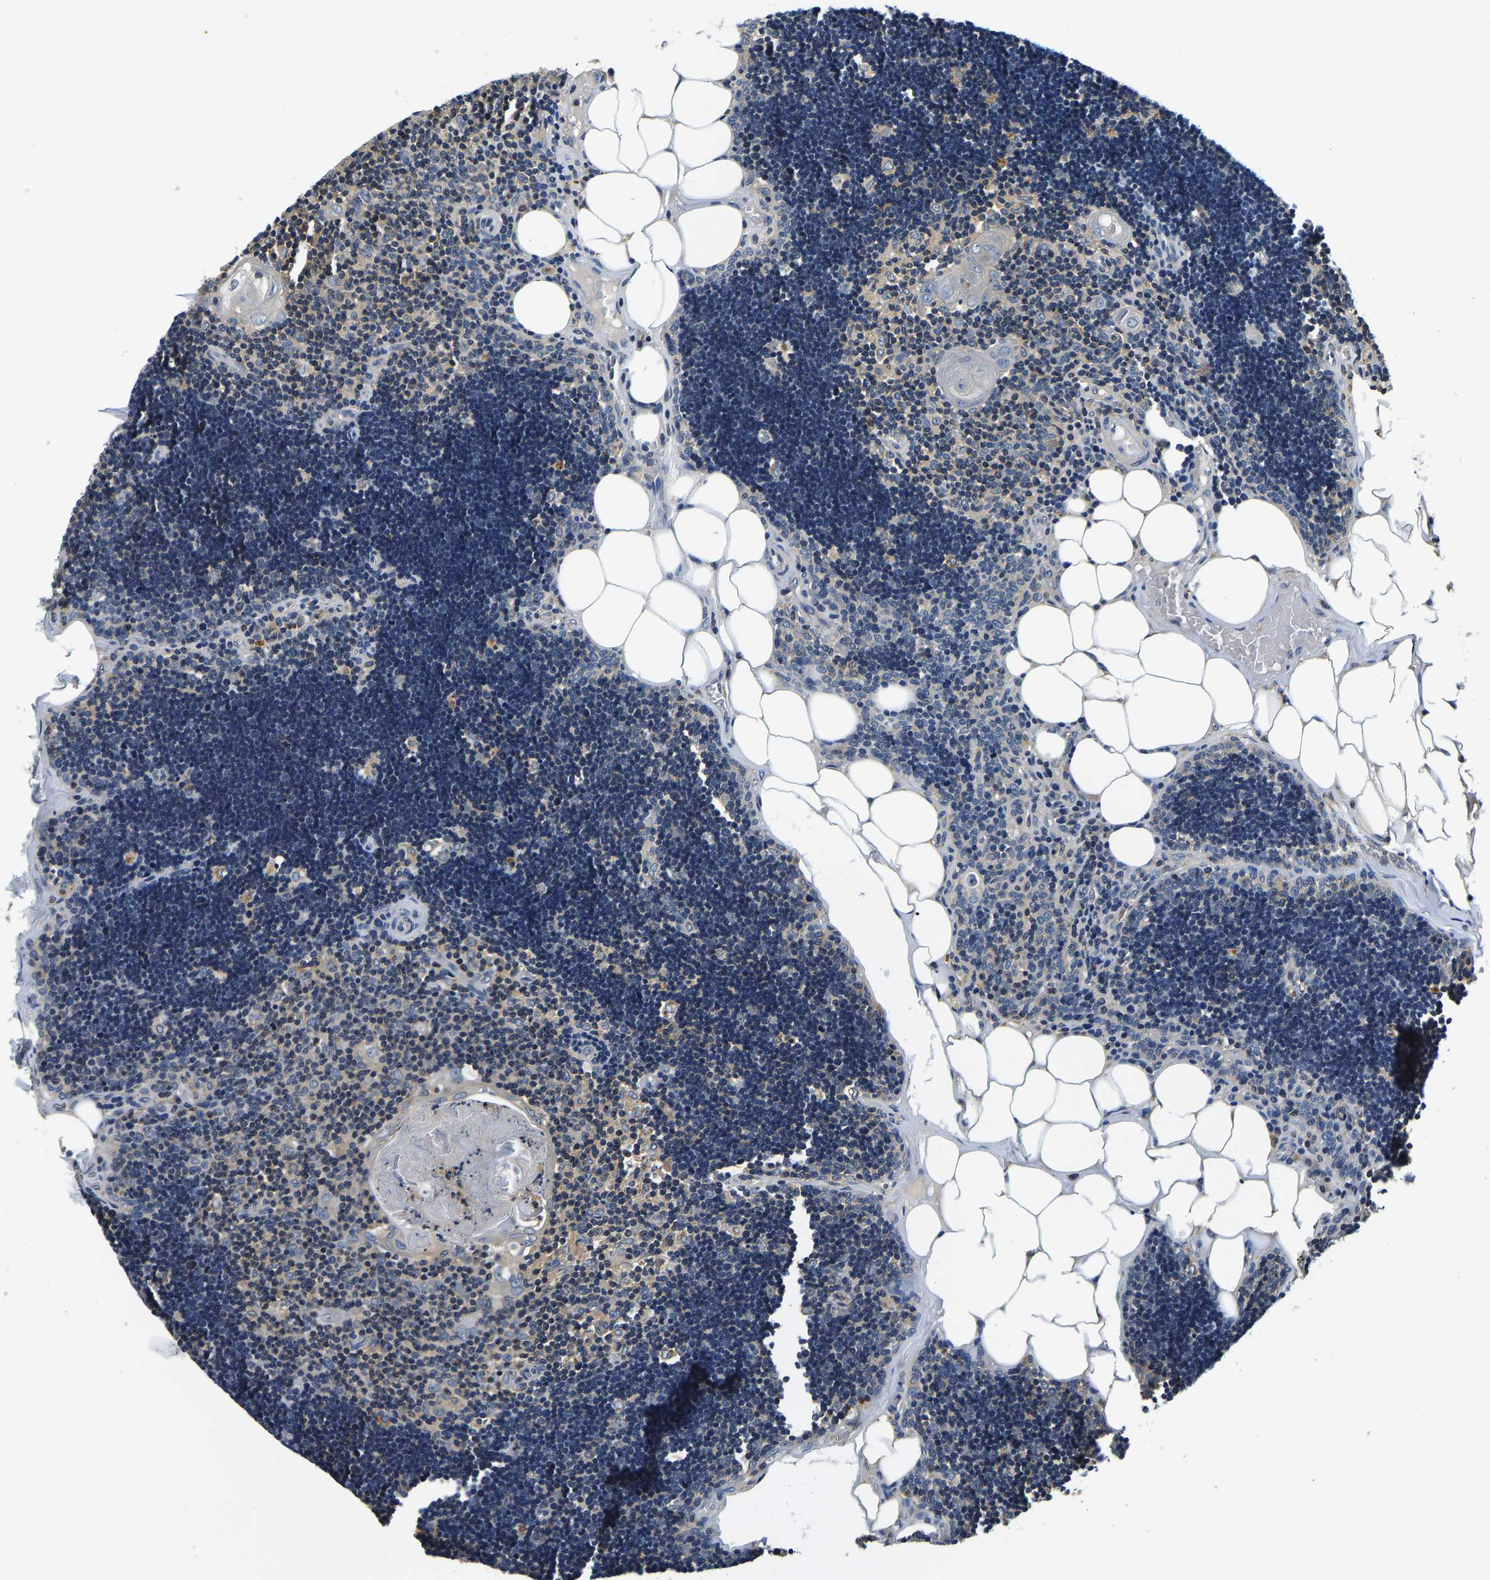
{"staining": {"intensity": "weak", "quantity": ">75%", "location": "cytoplasmic/membranous"}, "tissue": "lymph node", "cell_type": "Germinal center cells", "image_type": "normal", "snomed": [{"axis": "morphology", "description": "Normal tissue, NOS"}, {"axis": "topography", "description": "Lymph node"}], "caption": "This photomicrograph exhibits IHC staining of unremarkable human lymph node, with low weak cytoplasmic/membranous staining in about >75% of germinal center cells.", "gene": "RESF1", "patient": {"sex": "male", "age": 33}}